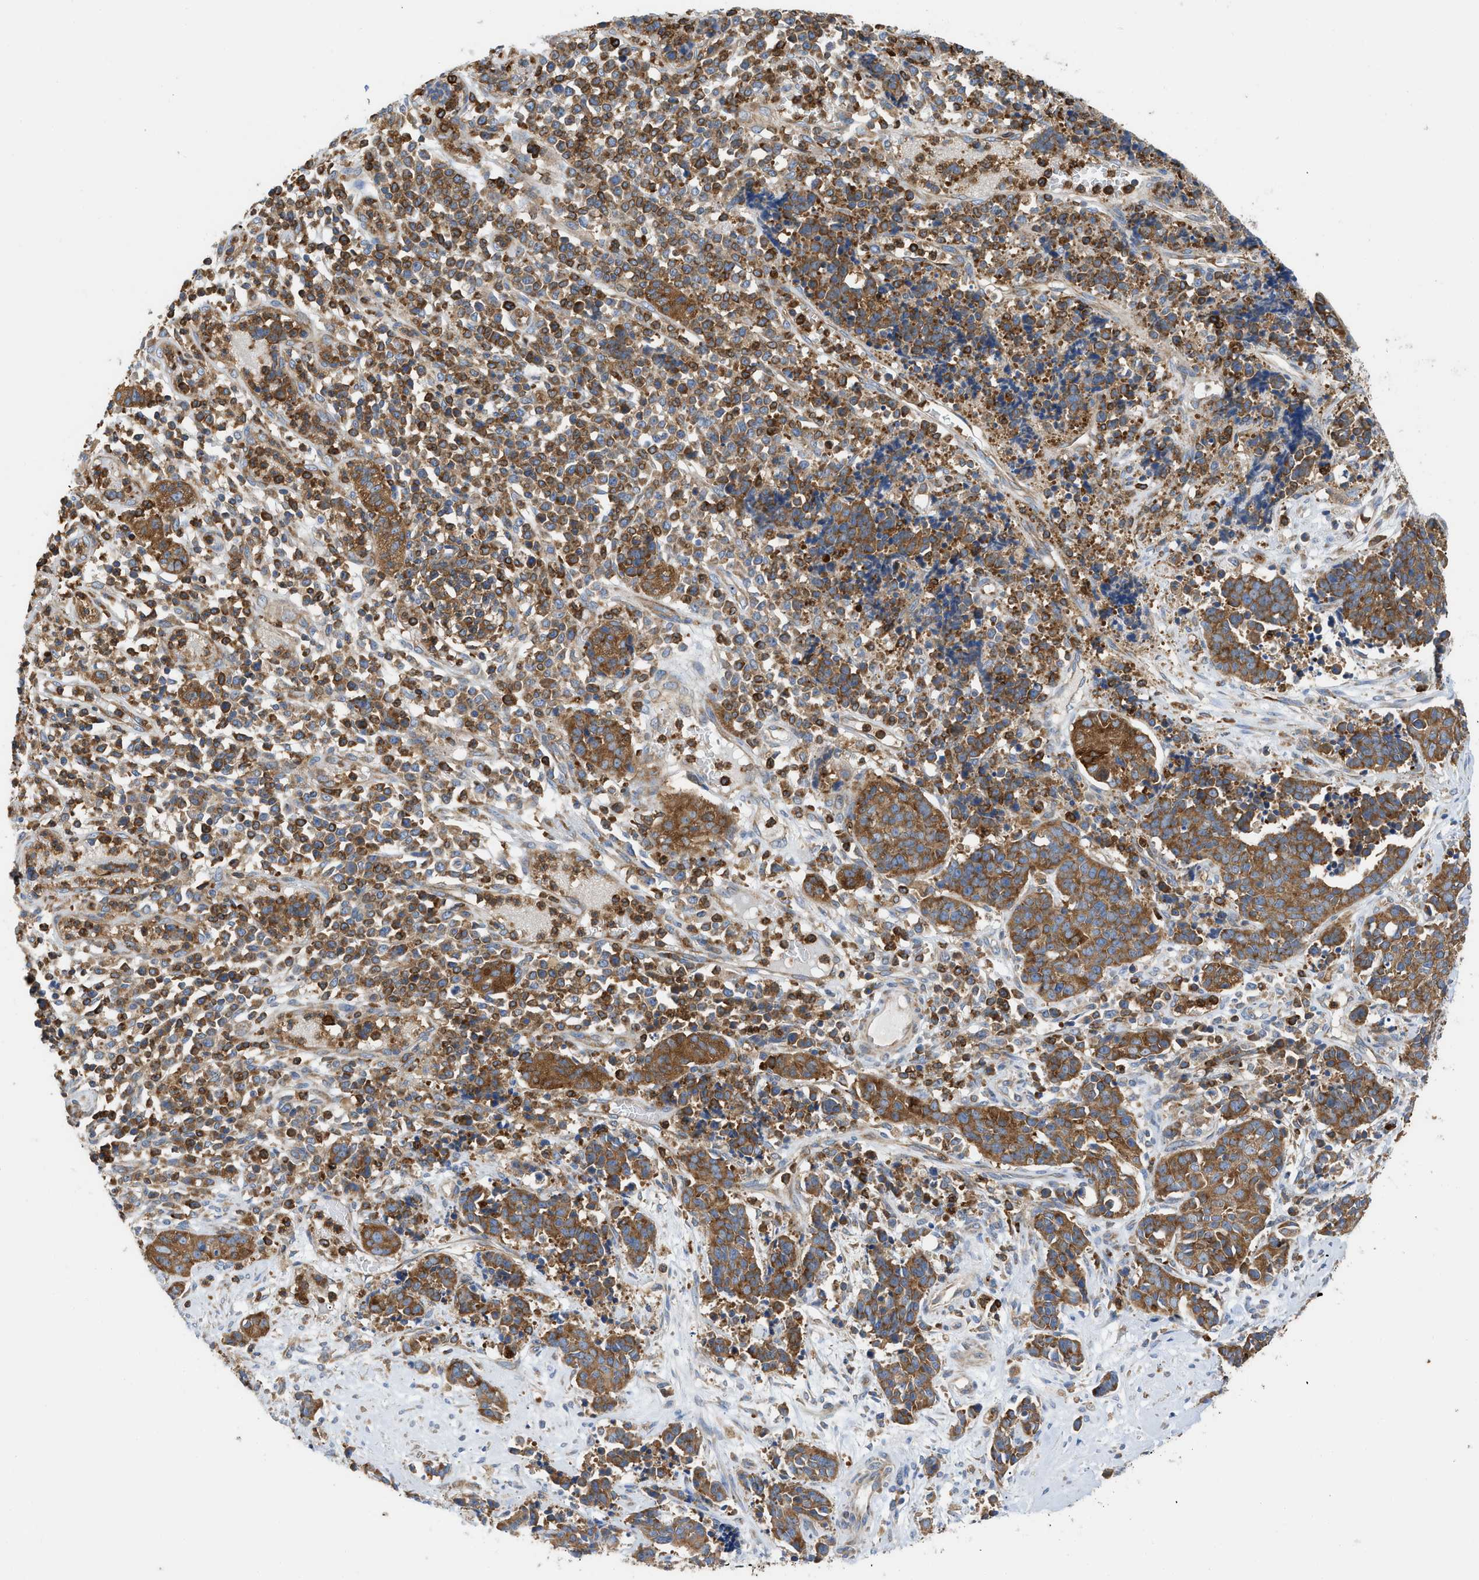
{"staining": {"intensity": "moderate", "quantity": ">75%", "location": "cytoplasmic/membranous"}, "tissue": "cervical cancer", "cell_type": "Tumor cells", "image_type": "cancer", "snomed": [{"axis": "morphology", "description": "Squamous cell carcinoma, NOS"}, {"axis": "topography", "description": "Cervix"}], "caption": "Immunohistochemistry (IHC) of squamous cell carcinoma (cervical) exhibits medium levels of moderate cytoplasmic/membranous positivity in approximately >75% of tumor cells.", "gene": "GPAT4", "patient": {"sex": "female", "age": 35}}